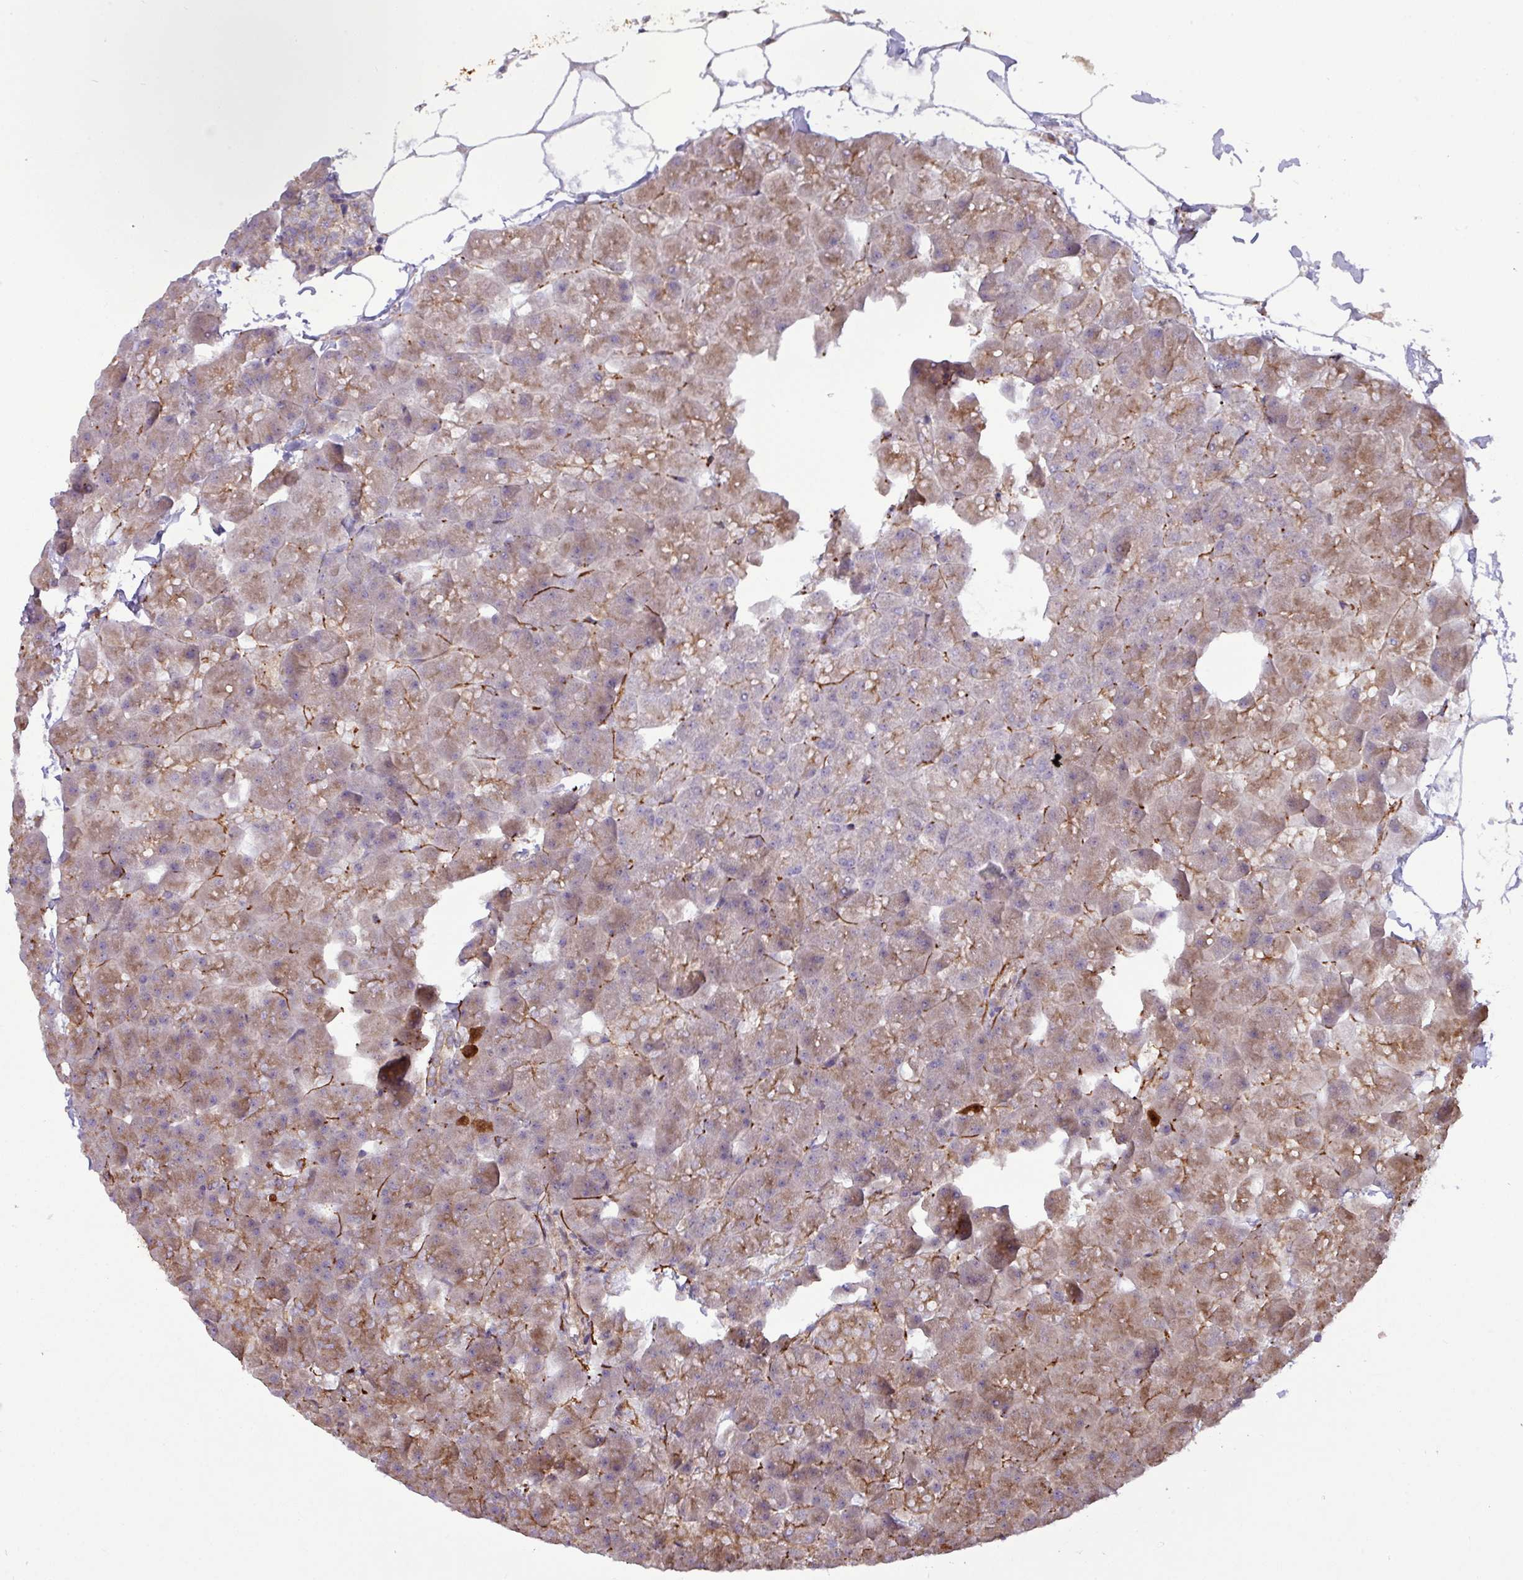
{"staining": {"intensity": "strong", "quantity": "25%-75%", "location": "cytoplasmic/membranous"}, "tissue": "pancreas", "cell_type": "Exocrine glandular cells", "image_type": "normal", "snomed": [{"axis": "morphology", "description": "Normal tissue, NOS"}, {"axis": "topography", "description": "Pancreas"}], "caption": "Benign pancreas reveals strong cytoplasmic/membranous positivity in approximately 25%-75% of exocrine glandular cells, visualized by immunohistochemistry. The protein is shown in brown color, while the nuclei are stained blue.", "gene": "ZNF300", "patient": {"sex": "male", "age": 35}}